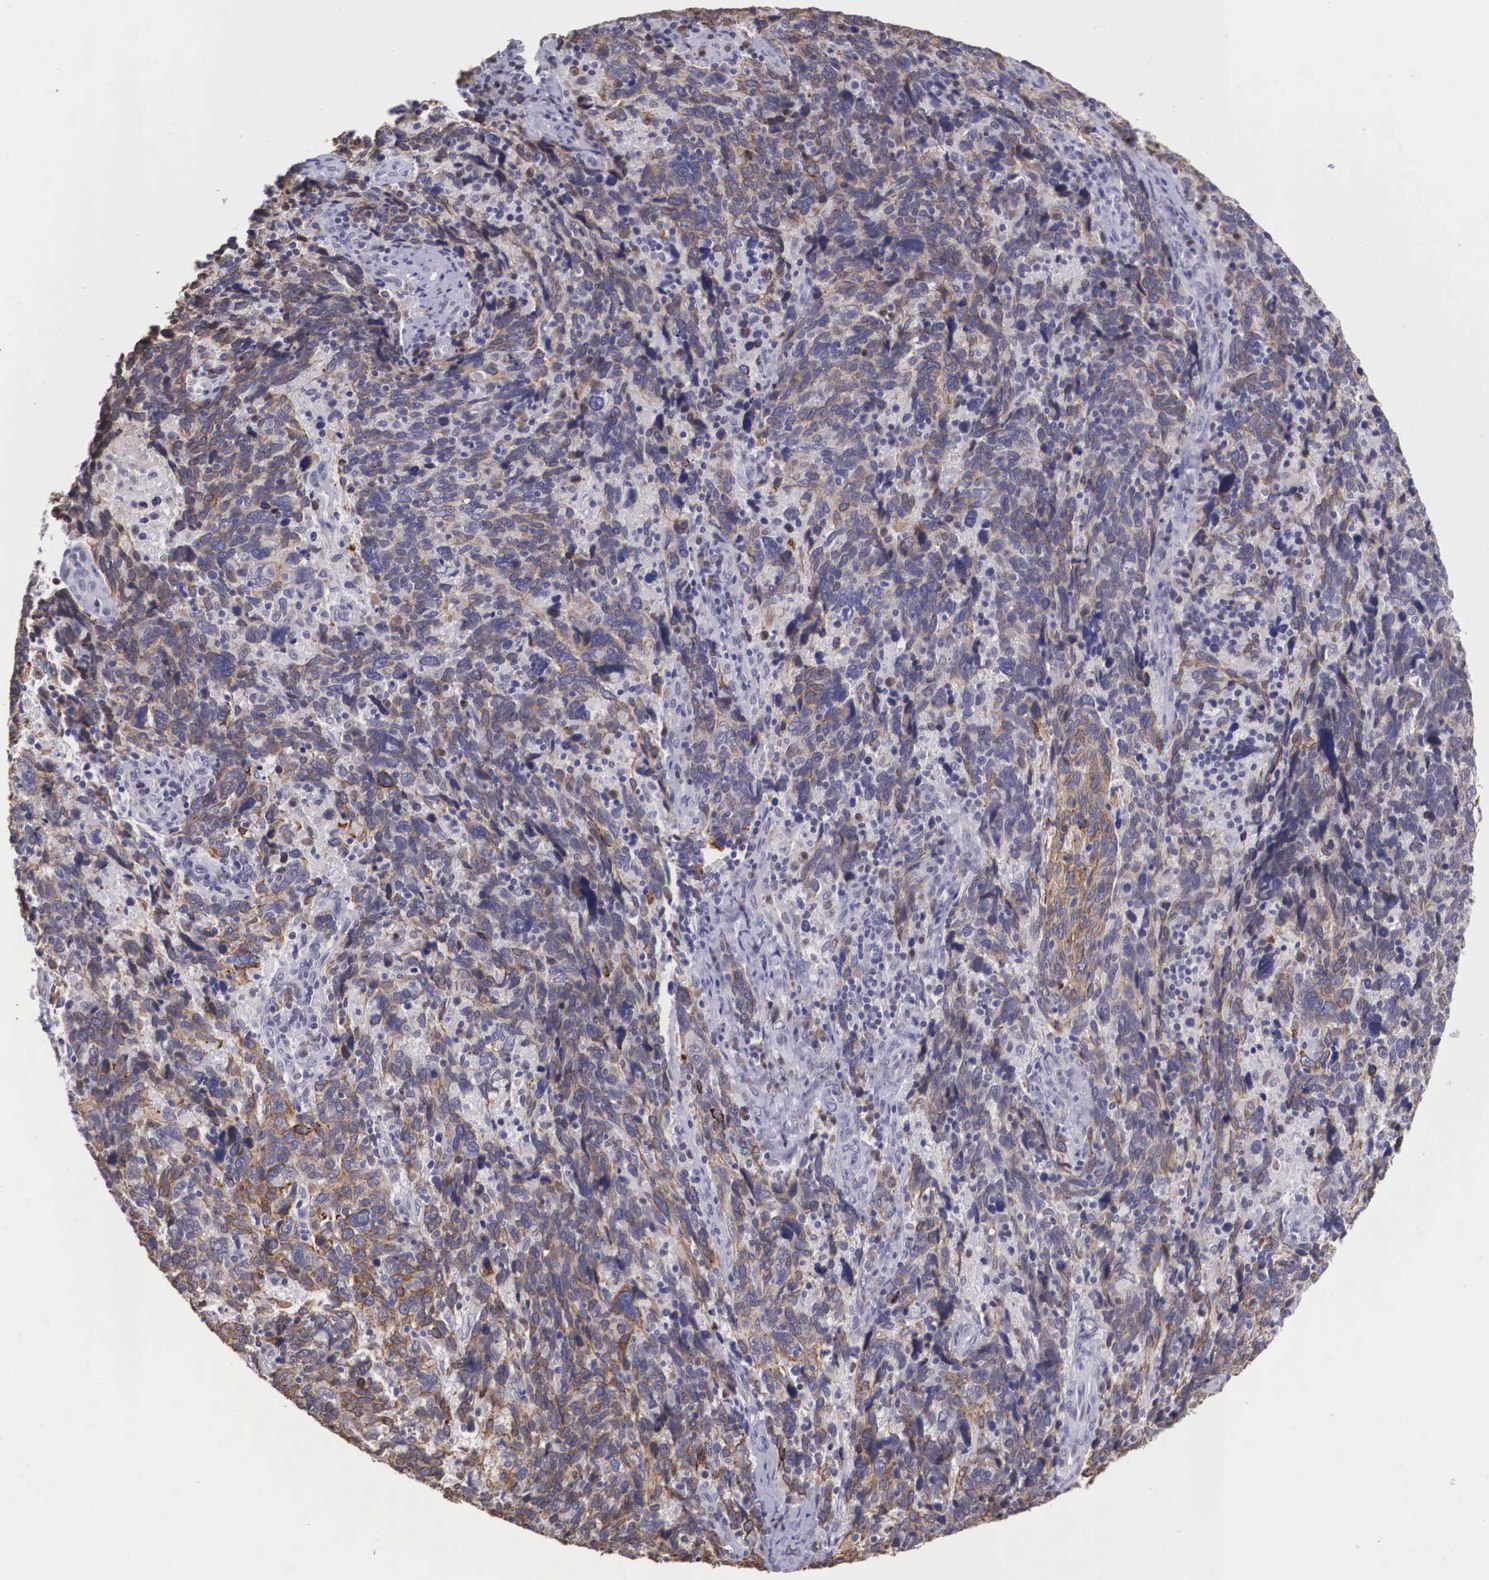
{"staining": {"intensity": "strong", "quantity": "25%-75%", "location": "cytoplasmic/membranous"}, "tissue": "cervical cancer", "cell_type": "Tumor cells", "image_type": "cancer", "snomed": [{"axis": "morphology", "description": "Squamous cell carcinoma, NOS"}, {"axis": "topography", "description": "Cervix"}], "caption": "Immunohistochemistry (IHC) image of cervical squamous cell carcinoma stained for a protein (brown), which shows high levels of strong cytoplasmic/membranous expression in approximately 25%-75% of tumor cells.", "gene": "SLC25A21", "patient": {"sex": "female", "age": 41}}